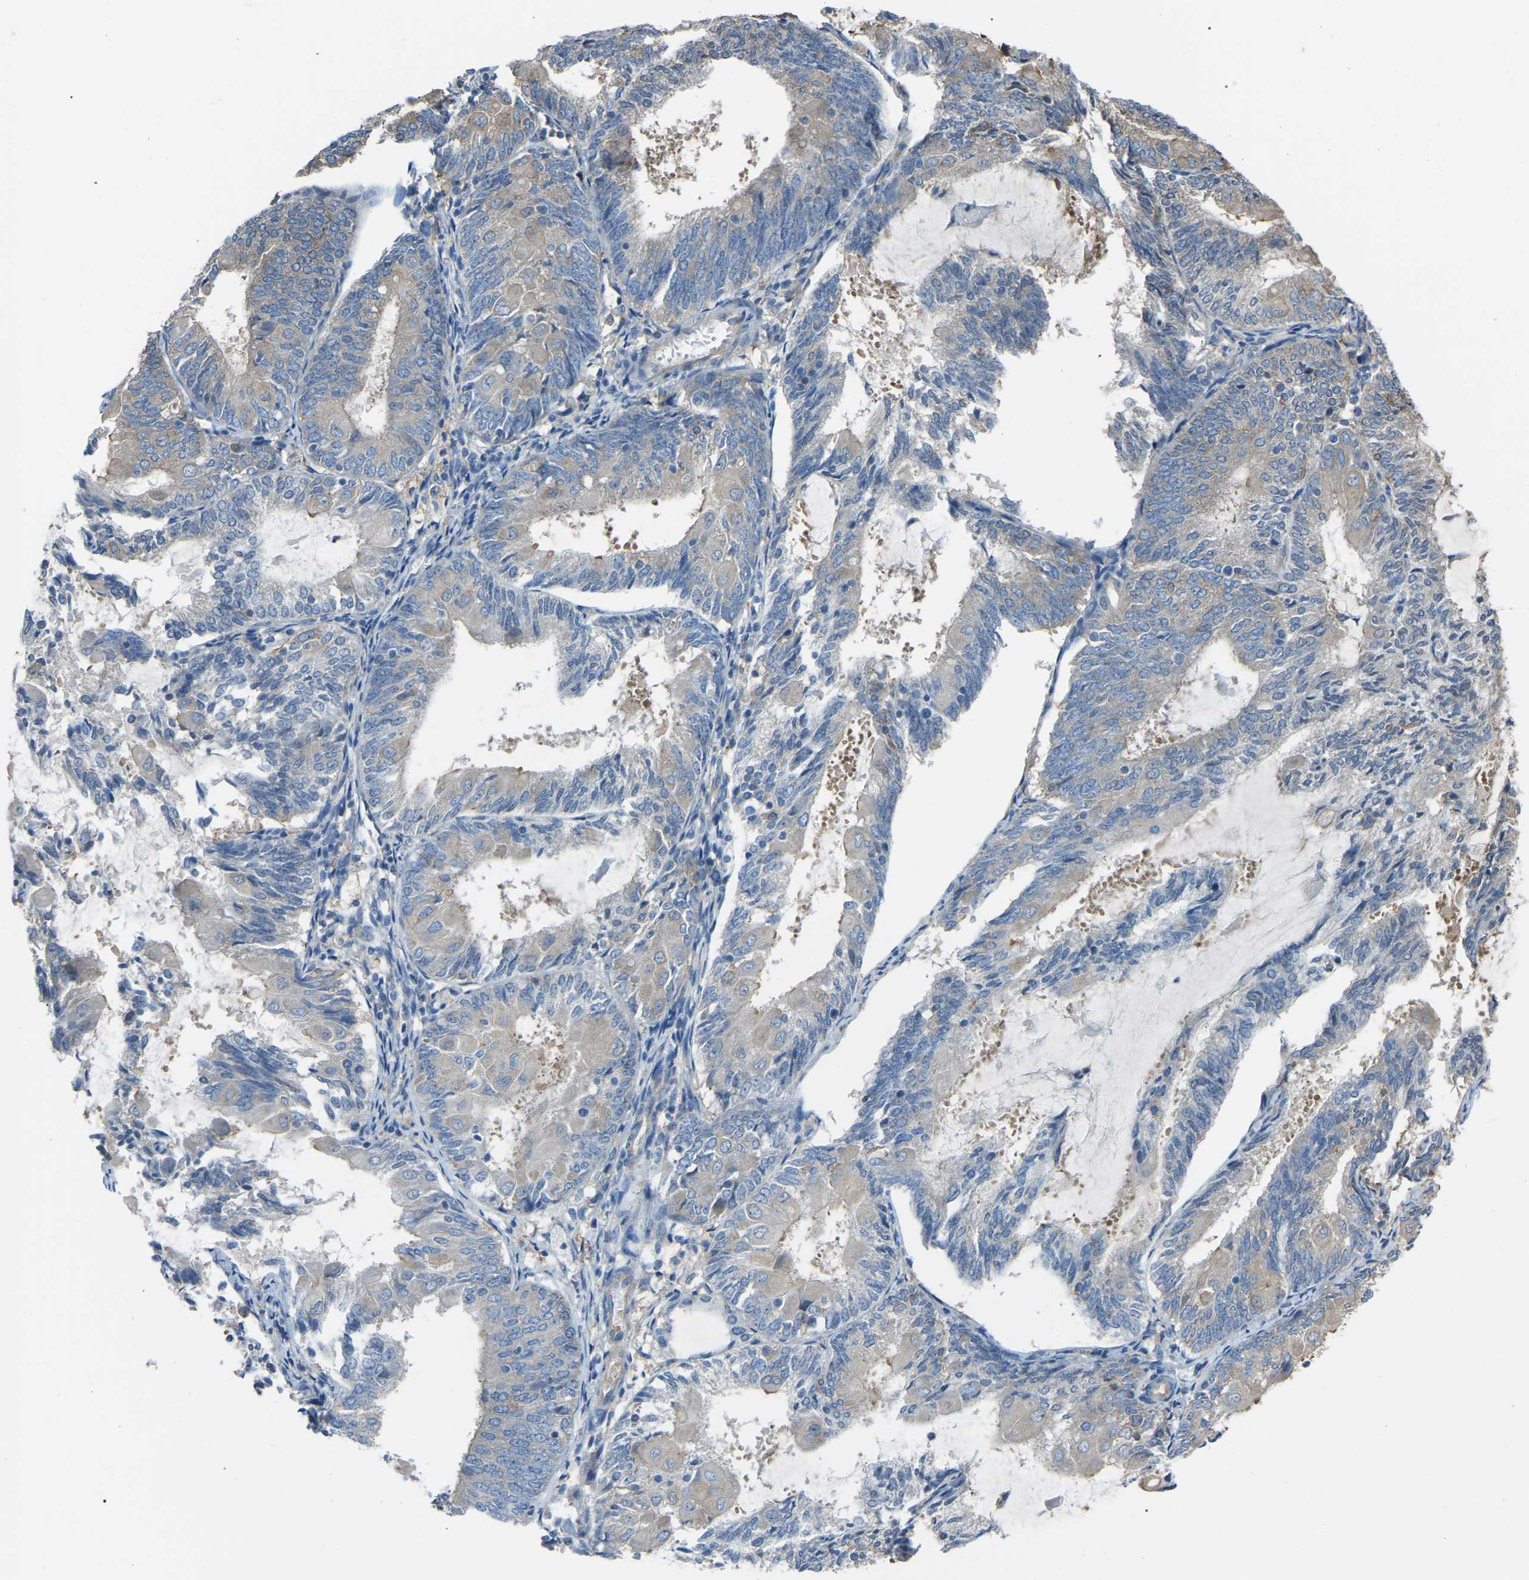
{"staining": {"intensity": "negative", "quantity": "none", "location": "none"}, "tissue": "endometrial cancer", "cell_type": "Tumor cells", "image_type": "cancer", "snomed": [{"axis": "morphology", "description": "Adenocarcinoma, NOS"}, {"axis": "topography", "description": "Endometrium"}], "caption": "Immunohistochemistry of human endometrial cancer (adenocarcinoma) exhibits no expression in tumor cells.", "gene": "AIMP1", "patient": {"sex": "female", "age": 81}}